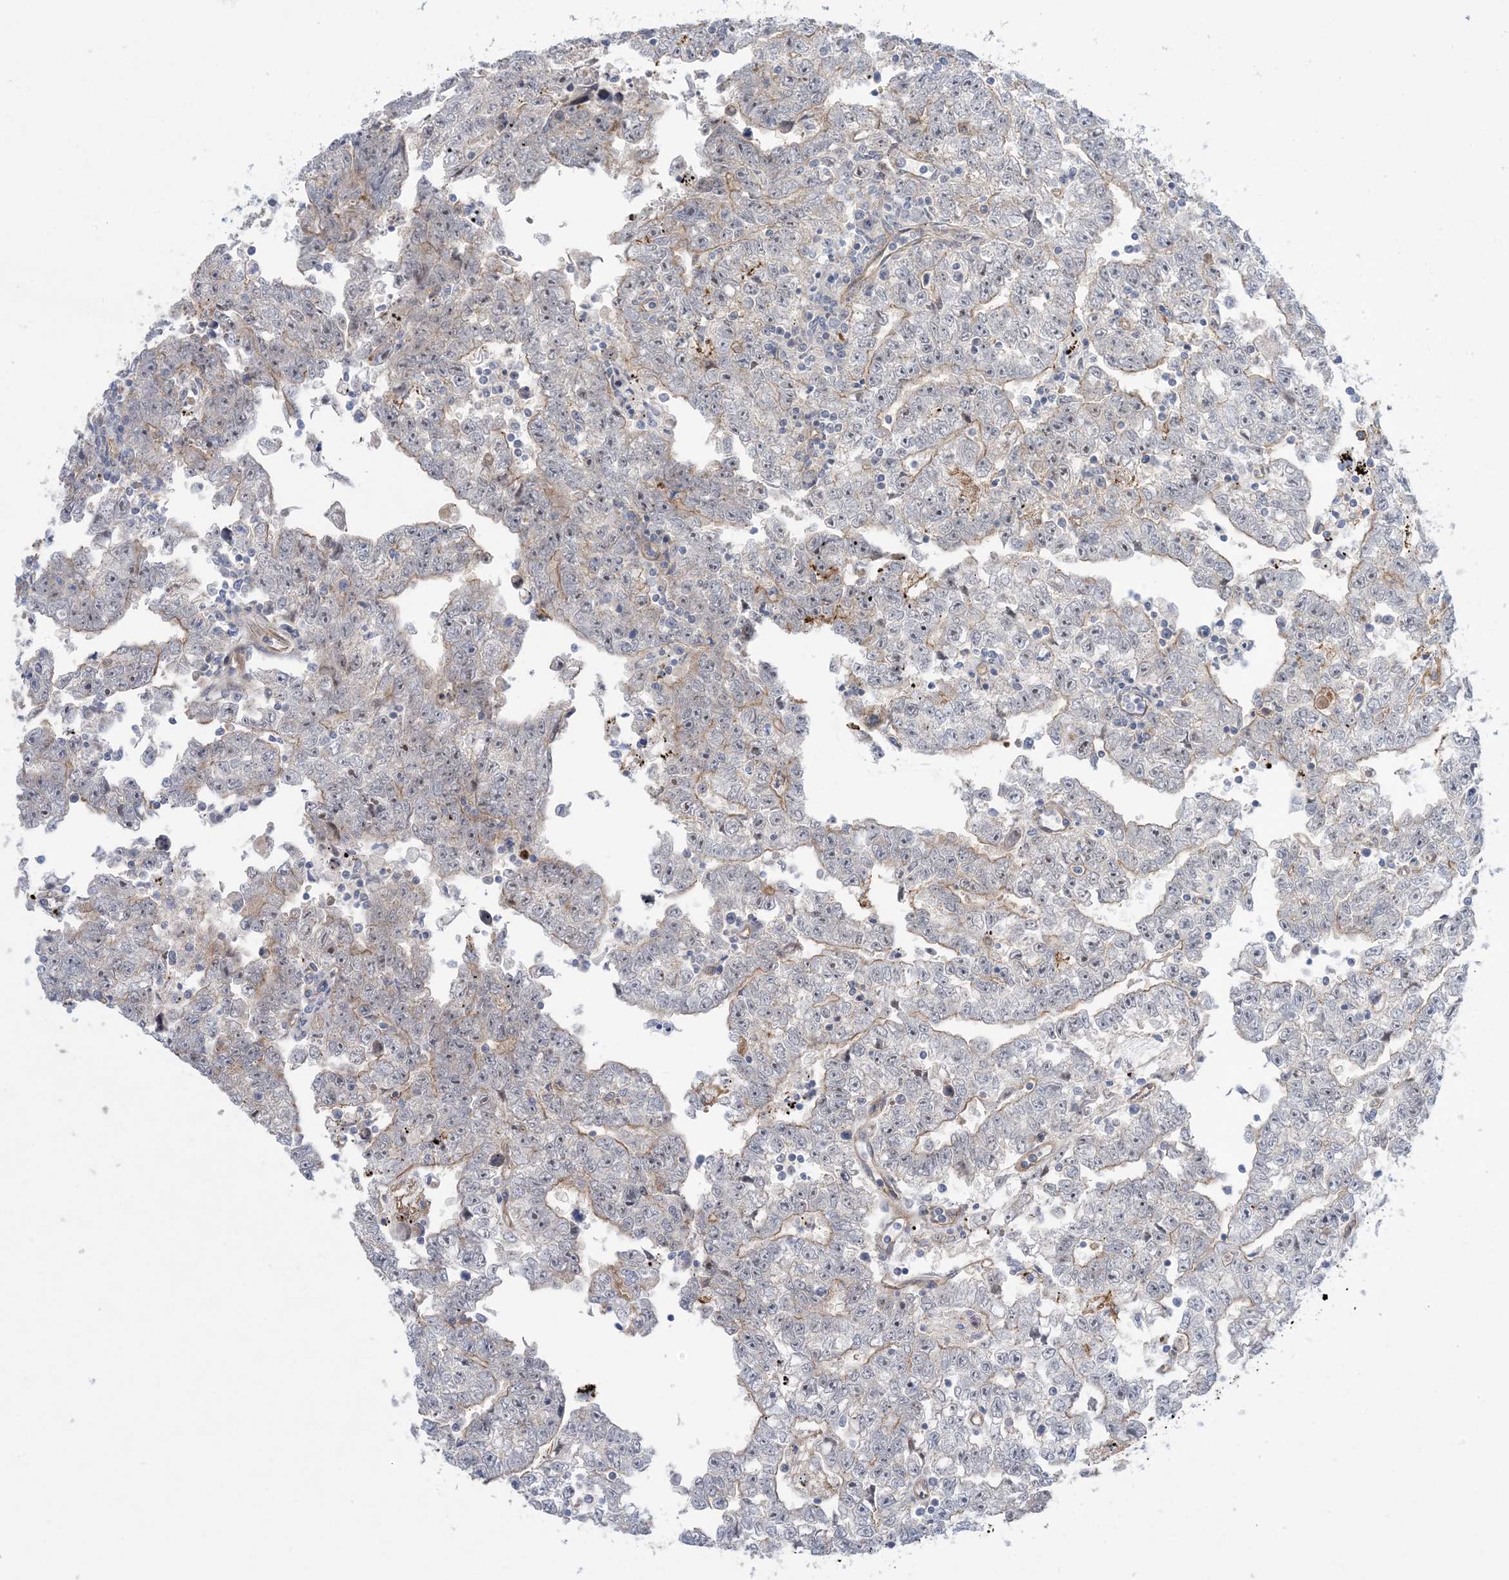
{"staining": {"intensity": "weak", "quantity": "<25%", "location": "cytoplasmic/membranous"}, "tissue": "testis cancer", "cell_type": "Tumor cells", "image_type": "cancer", "snomed": [{"axis": "morphology", "description": "Carcinoma, Embryonal, NOS"}, {"axis": "topography", "description": "Testis"}], "caption": "Tumor cells show no significant protein positivity in testis cancer (embryonal carcinoma). (DAB immunohistochemistry with hematoxylin counter stain).", "gene": "AOC1", "patient": {"sex": "male", "age": 25}}